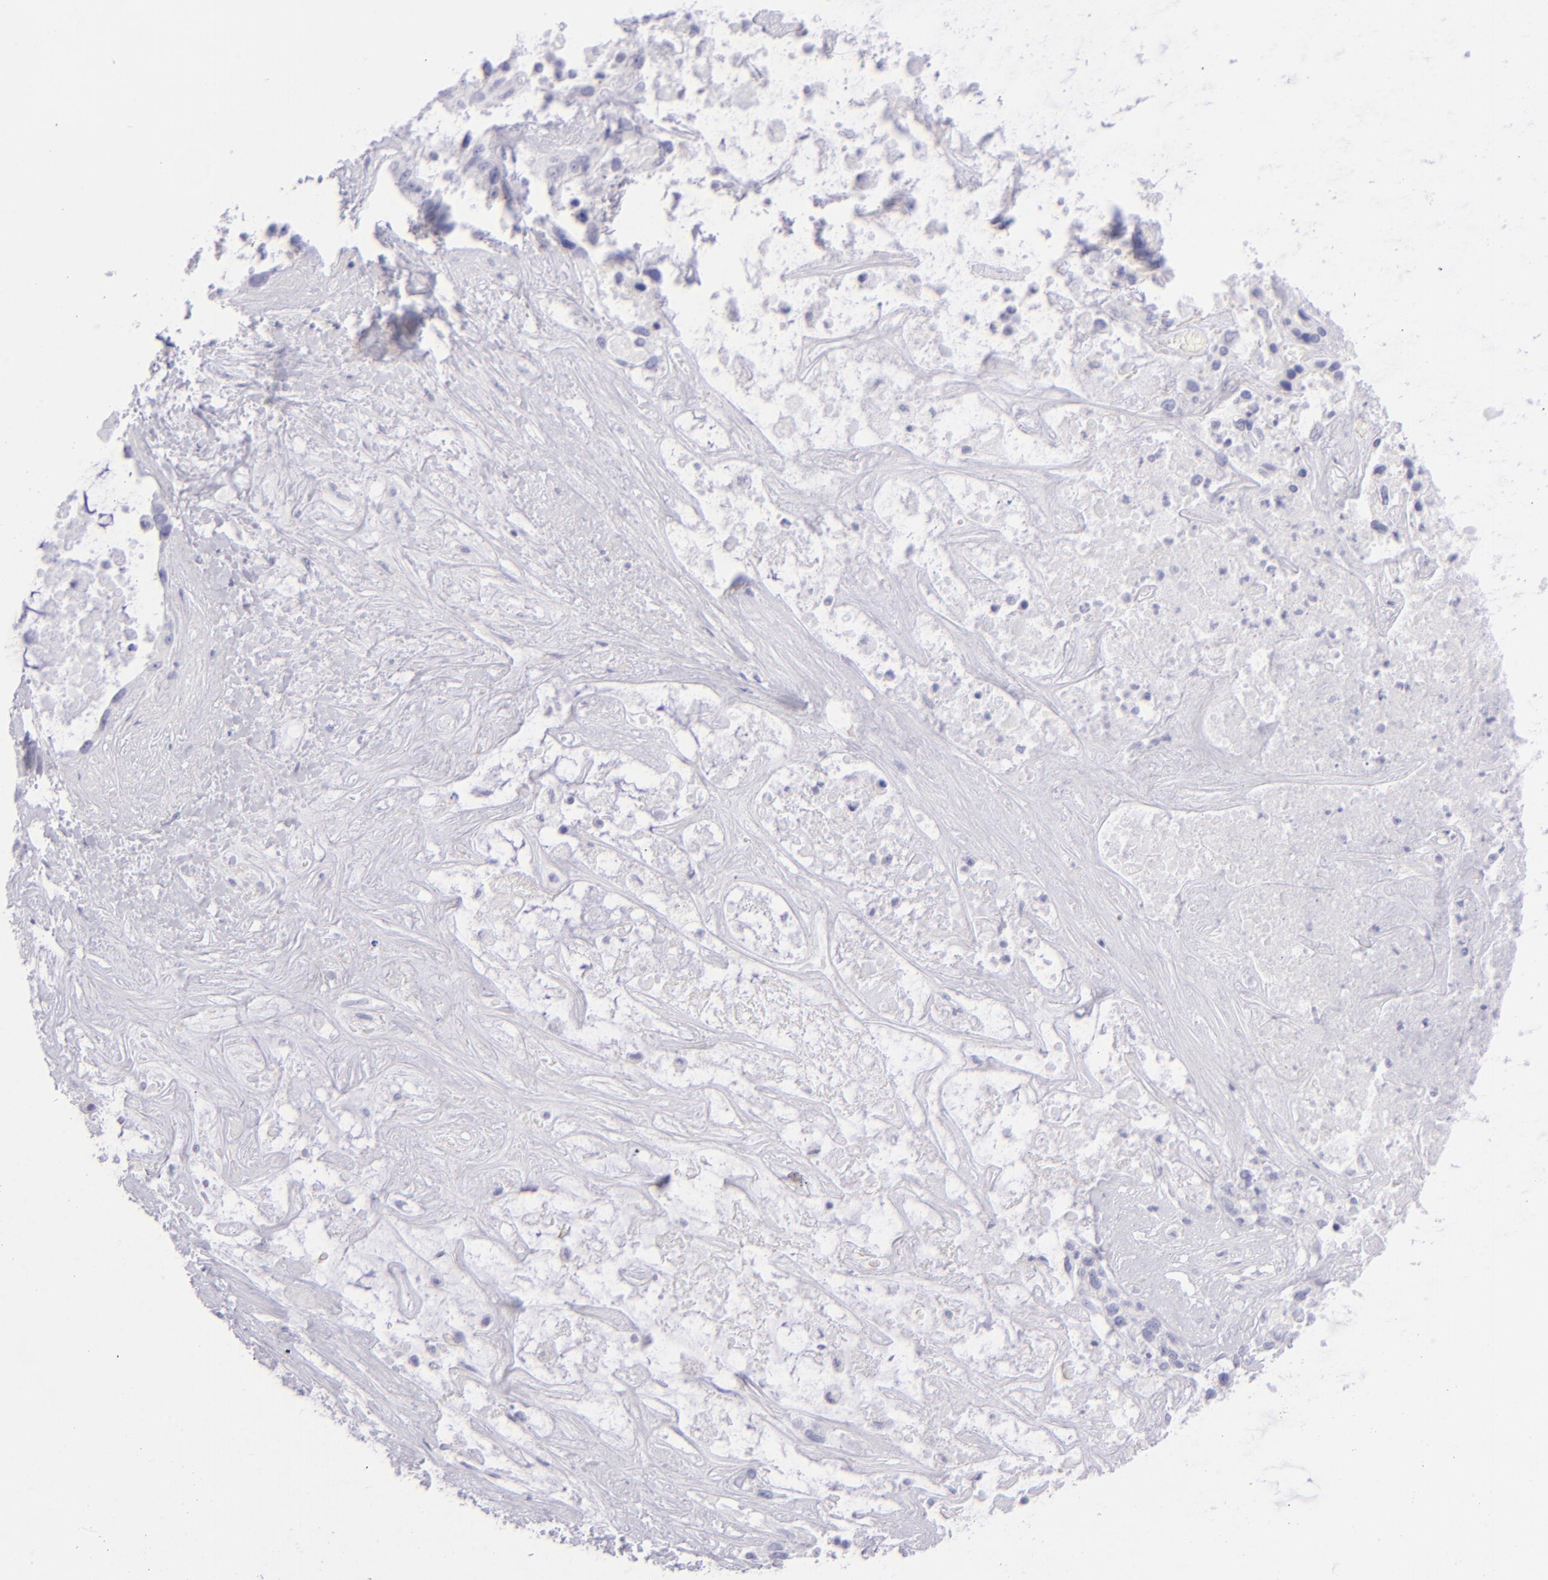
{"staining": {"intensity": "negative", "quantity": "none", "location": "none"}, "tissue": "liver cancer", "cell_type": "Tumor cells", "image_type": "cancer", "snomed": [{"axis": "morphology", "description": "Cholangiocarcinoma"}, {"axis": "topography", "description": "Liver"}], "caption": "This is a micrograph of immunohistochemistry staining of liver cancer, which shows no positivity in tumor cells.", "gene": "CD72", "patient": {"sex": "female", "age": 65}}